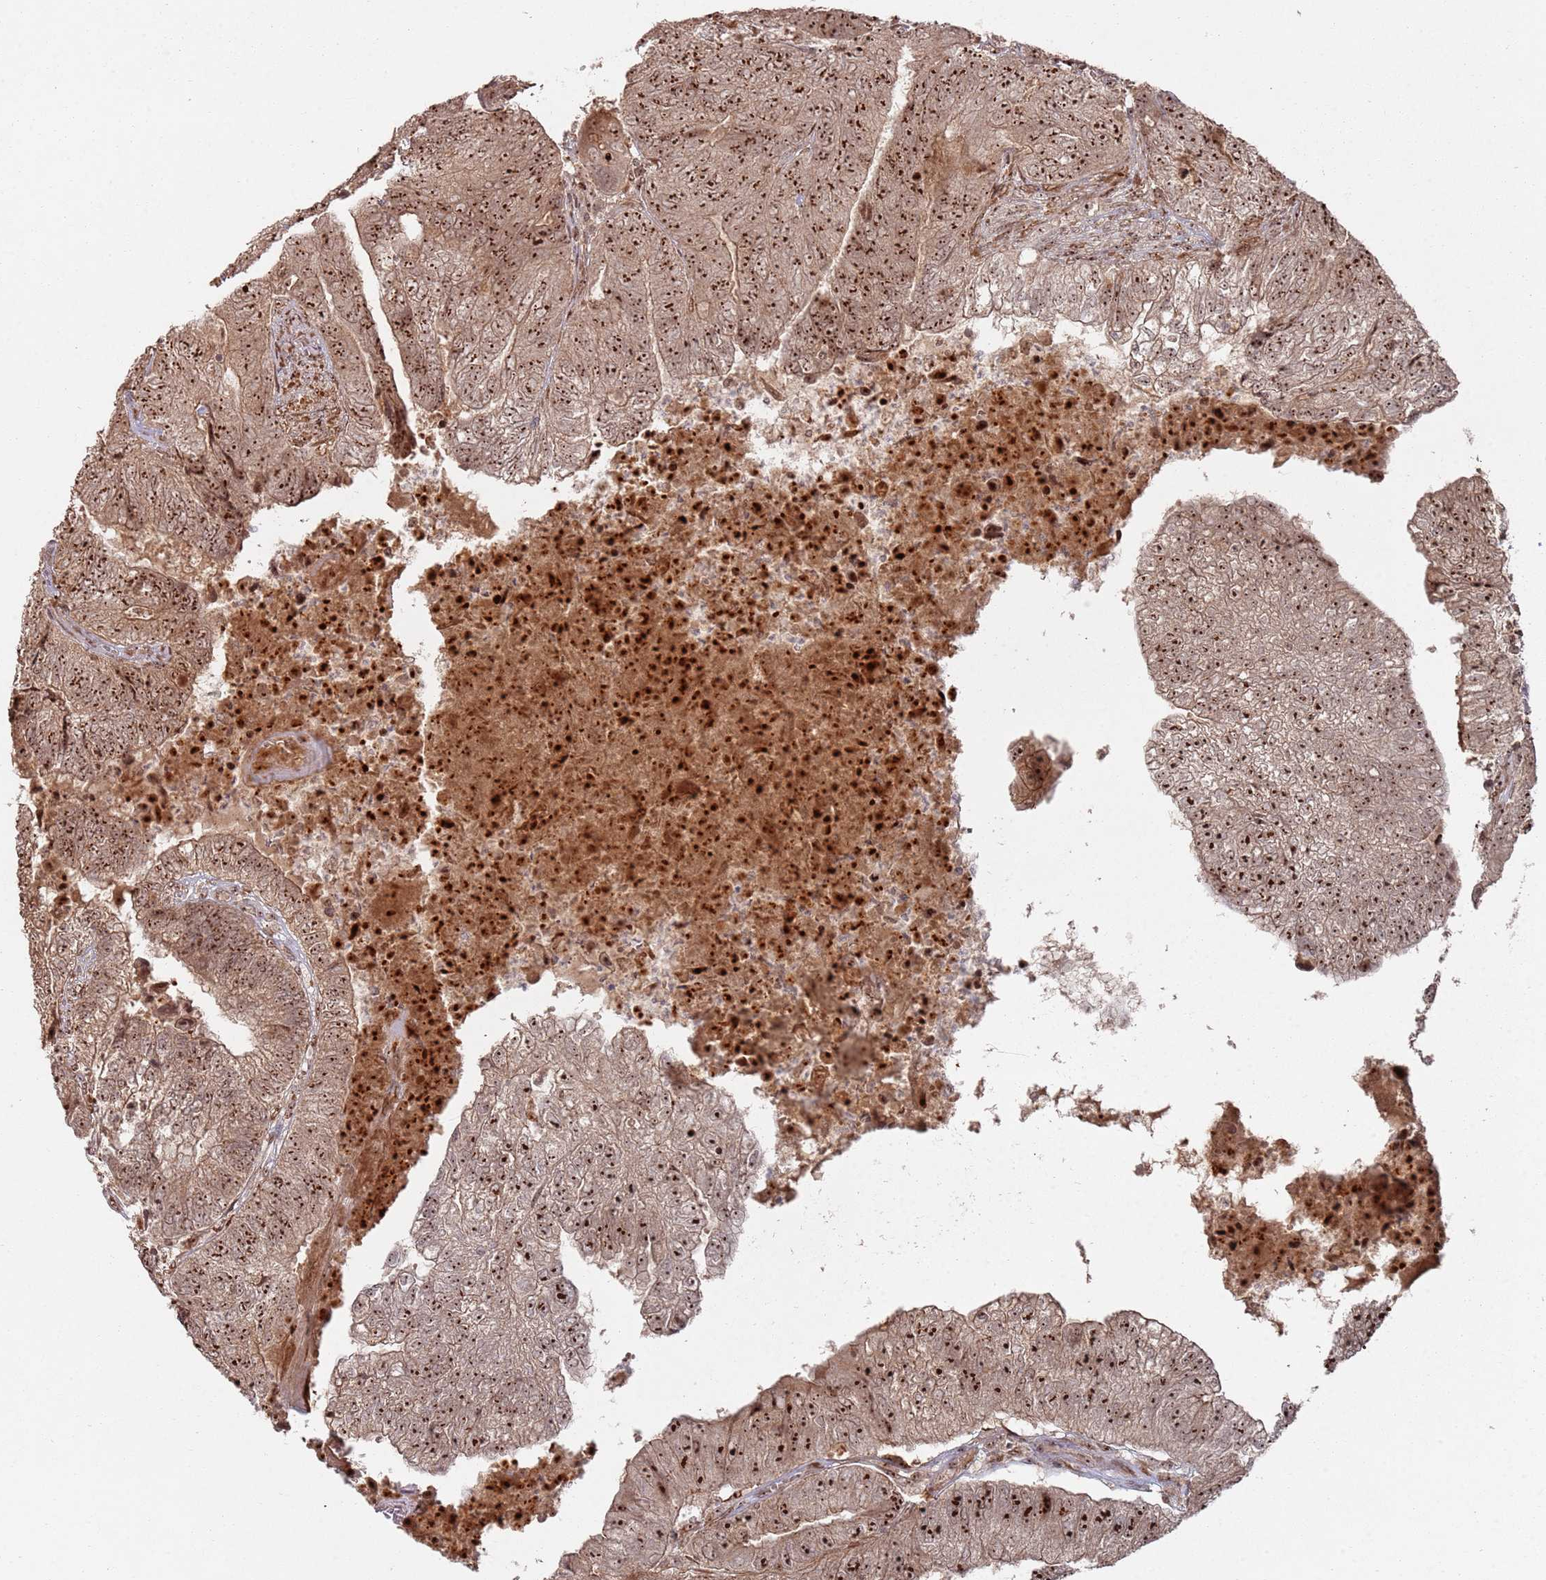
{"staining": {"intensity": "strong", "quantity": ">75%", "location": "nuclear"}, "tissue": "colorectal cancer", "cell_type": "Tumor cells", "image_type": "cancer", "snomed": [{"axis": "morphology", "description": "Adenocarcinoma, NOS"}, {"axis": "topography", "description": "Colon"}], "caption": "Protein positivity by immunohistochemistry demonstrates strong nuclear expression in about >75% of tumor cells in adenocarcinoma (colorectal).", "gene": "UTP11", "patient": {"sex": "female", "age": 67}}